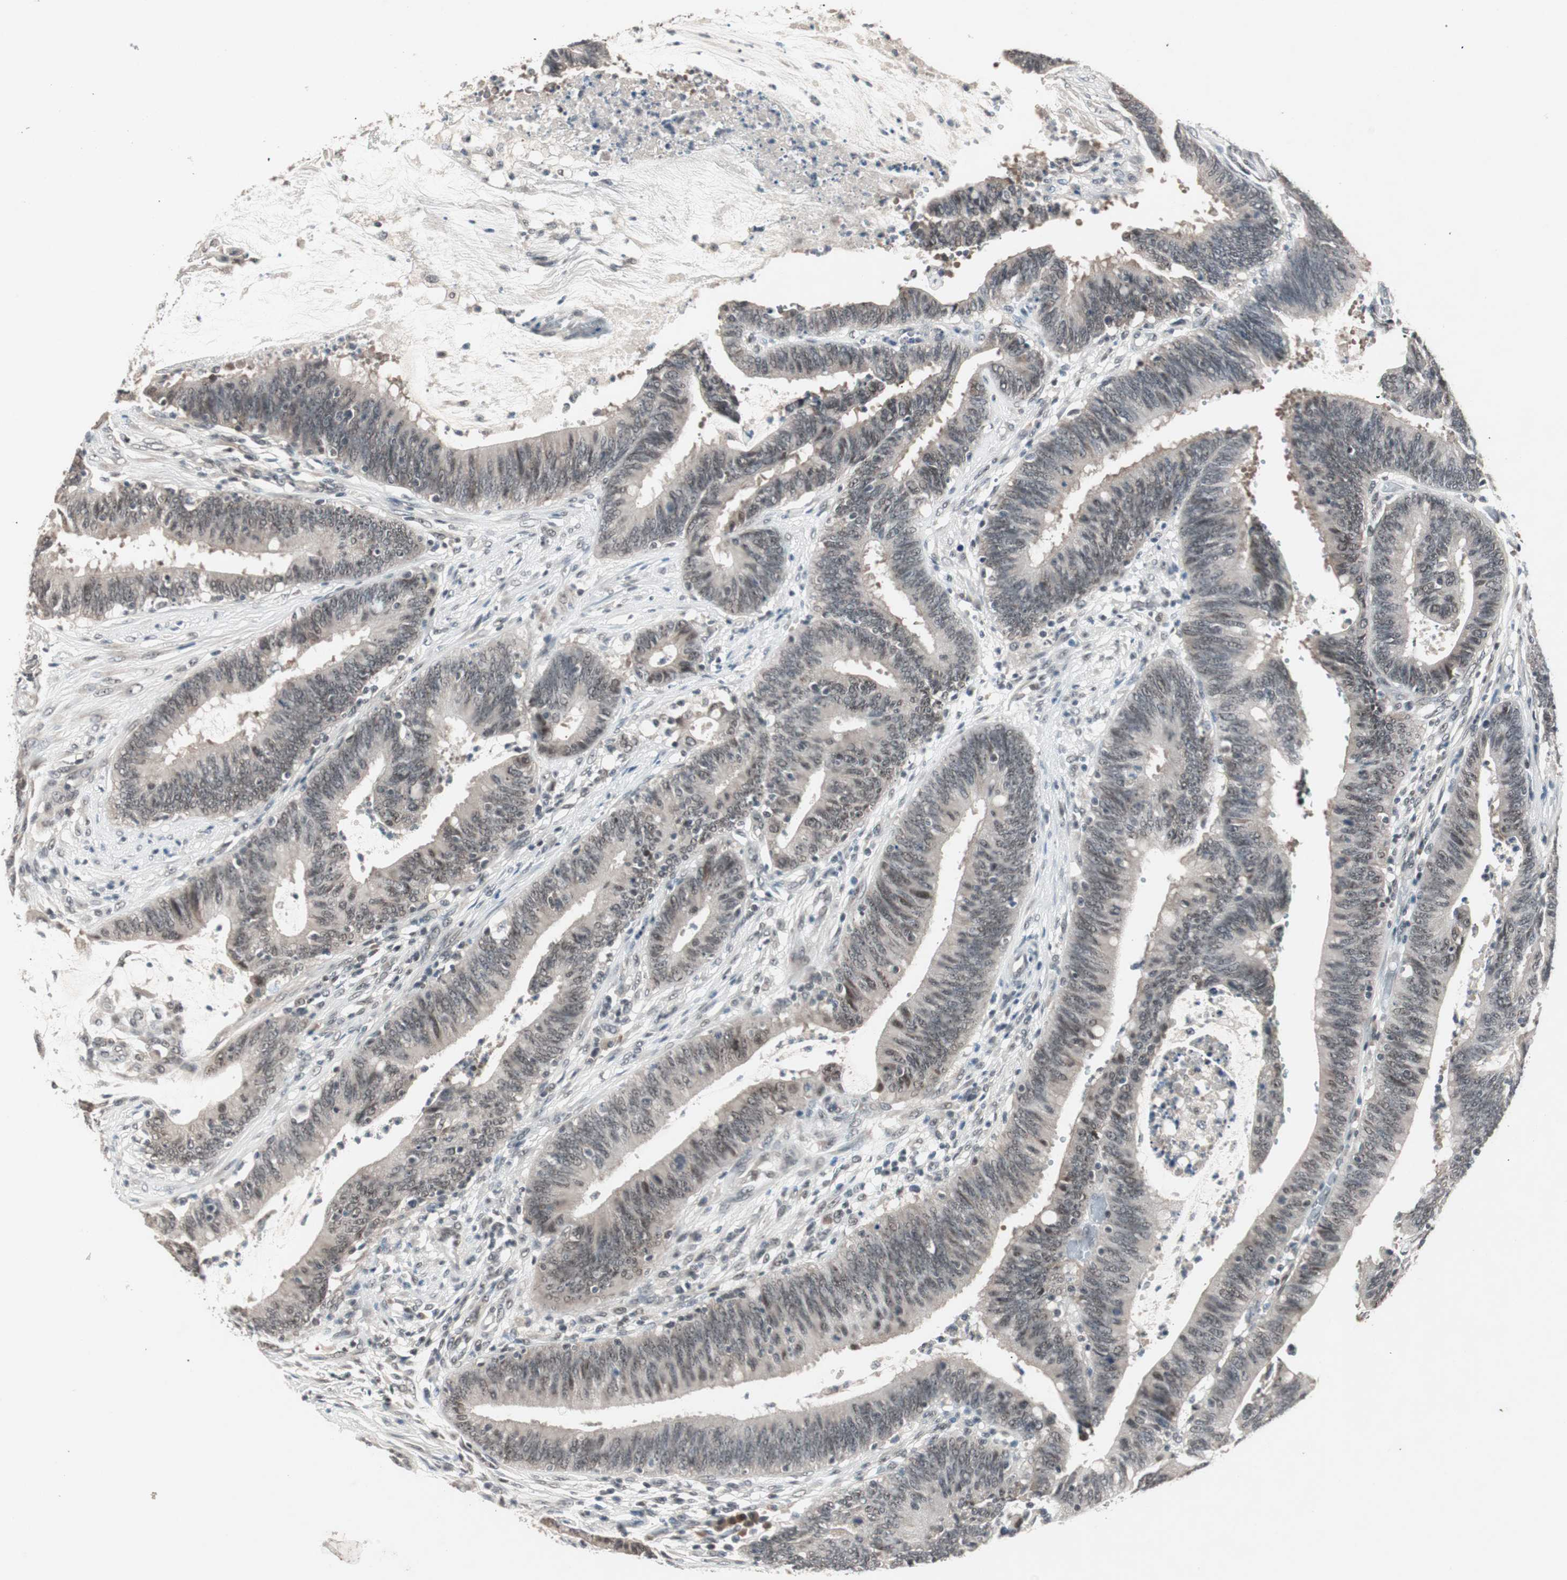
{"staining": {"intensity": "weak", "quantity": "25%-75%", "location": "nuclear"}, "tissue": "colorectal cancer", "cell_type": "Tumor cells", "image_type": "cancer", "snomed": [{"axis": "morphology", "description": "Adenocarcinoma, NOS"}, {"axis": "topography", "description": "Rectum"}], "caption": "A high-resolution image shows immunohistochemistry staining of colorectal cancer (adenocarcinoma), which shows weak nuclear expression in approximately 25%-75% of tumor cells. (IHC, brightfield microscopy, high magnification).", "gene": "NFRKB", "patient": {"sex": "female", "age": 66}}